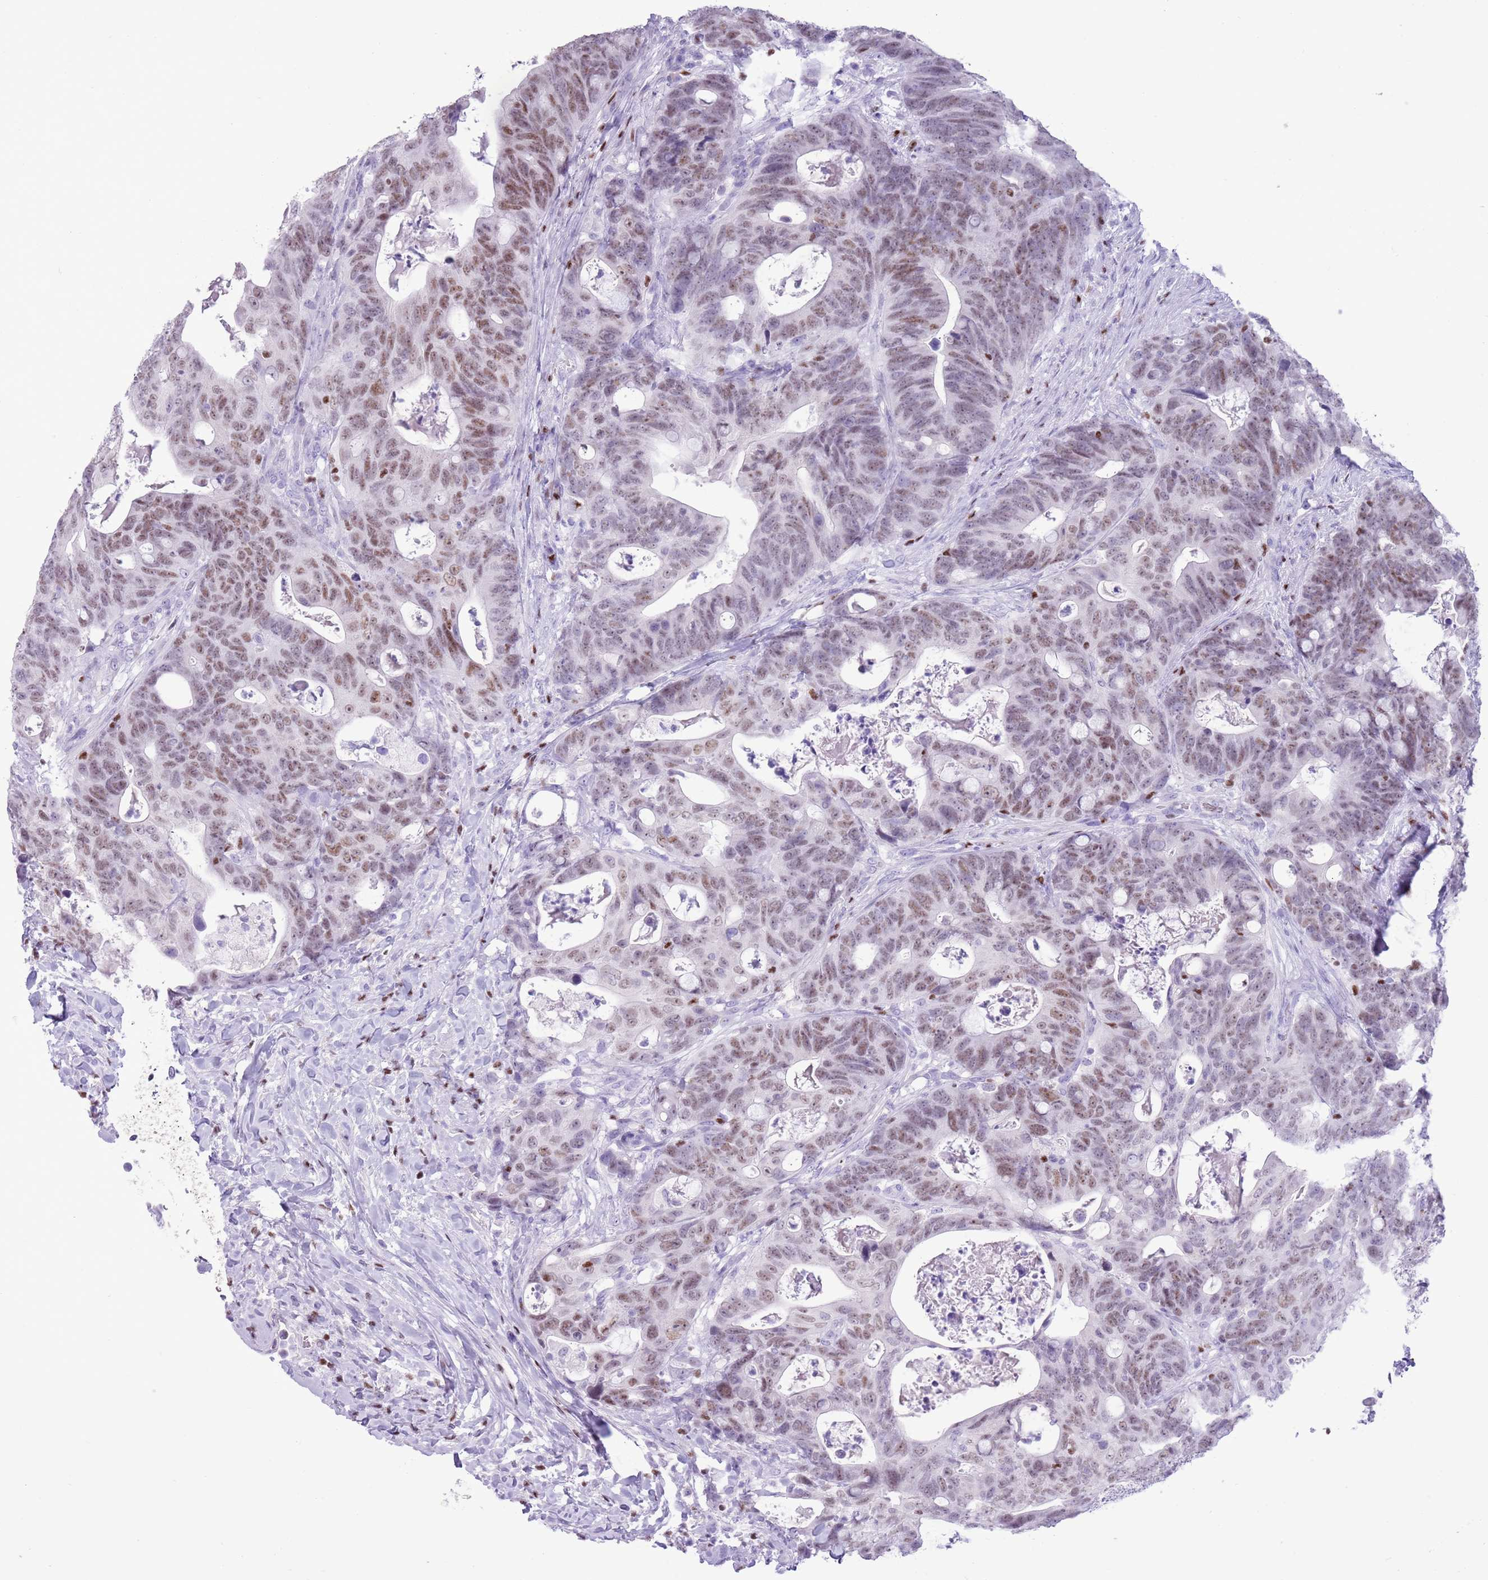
{"staining": {"intensity": "moderate", "quantity": "25%-75%", "location": "nuclear"}, "tissue": "colorectal cancer", "cell_type": "Tumor cells", "image_type": "cancer", "snomed": [{"axis": "morphology", "description": "Adenocarcinoma, NOS"}, {"axis": "topography", "description": "Colon"}], "caption": "This photomicrograph shows IHC staining of human colorectal adenocarcinoma, with medium moderate nuclear positivity in approximately 25%-75% of tumor cells.", "gene": "BCL11B", "patient": {"sex": "female", "age": 82}}